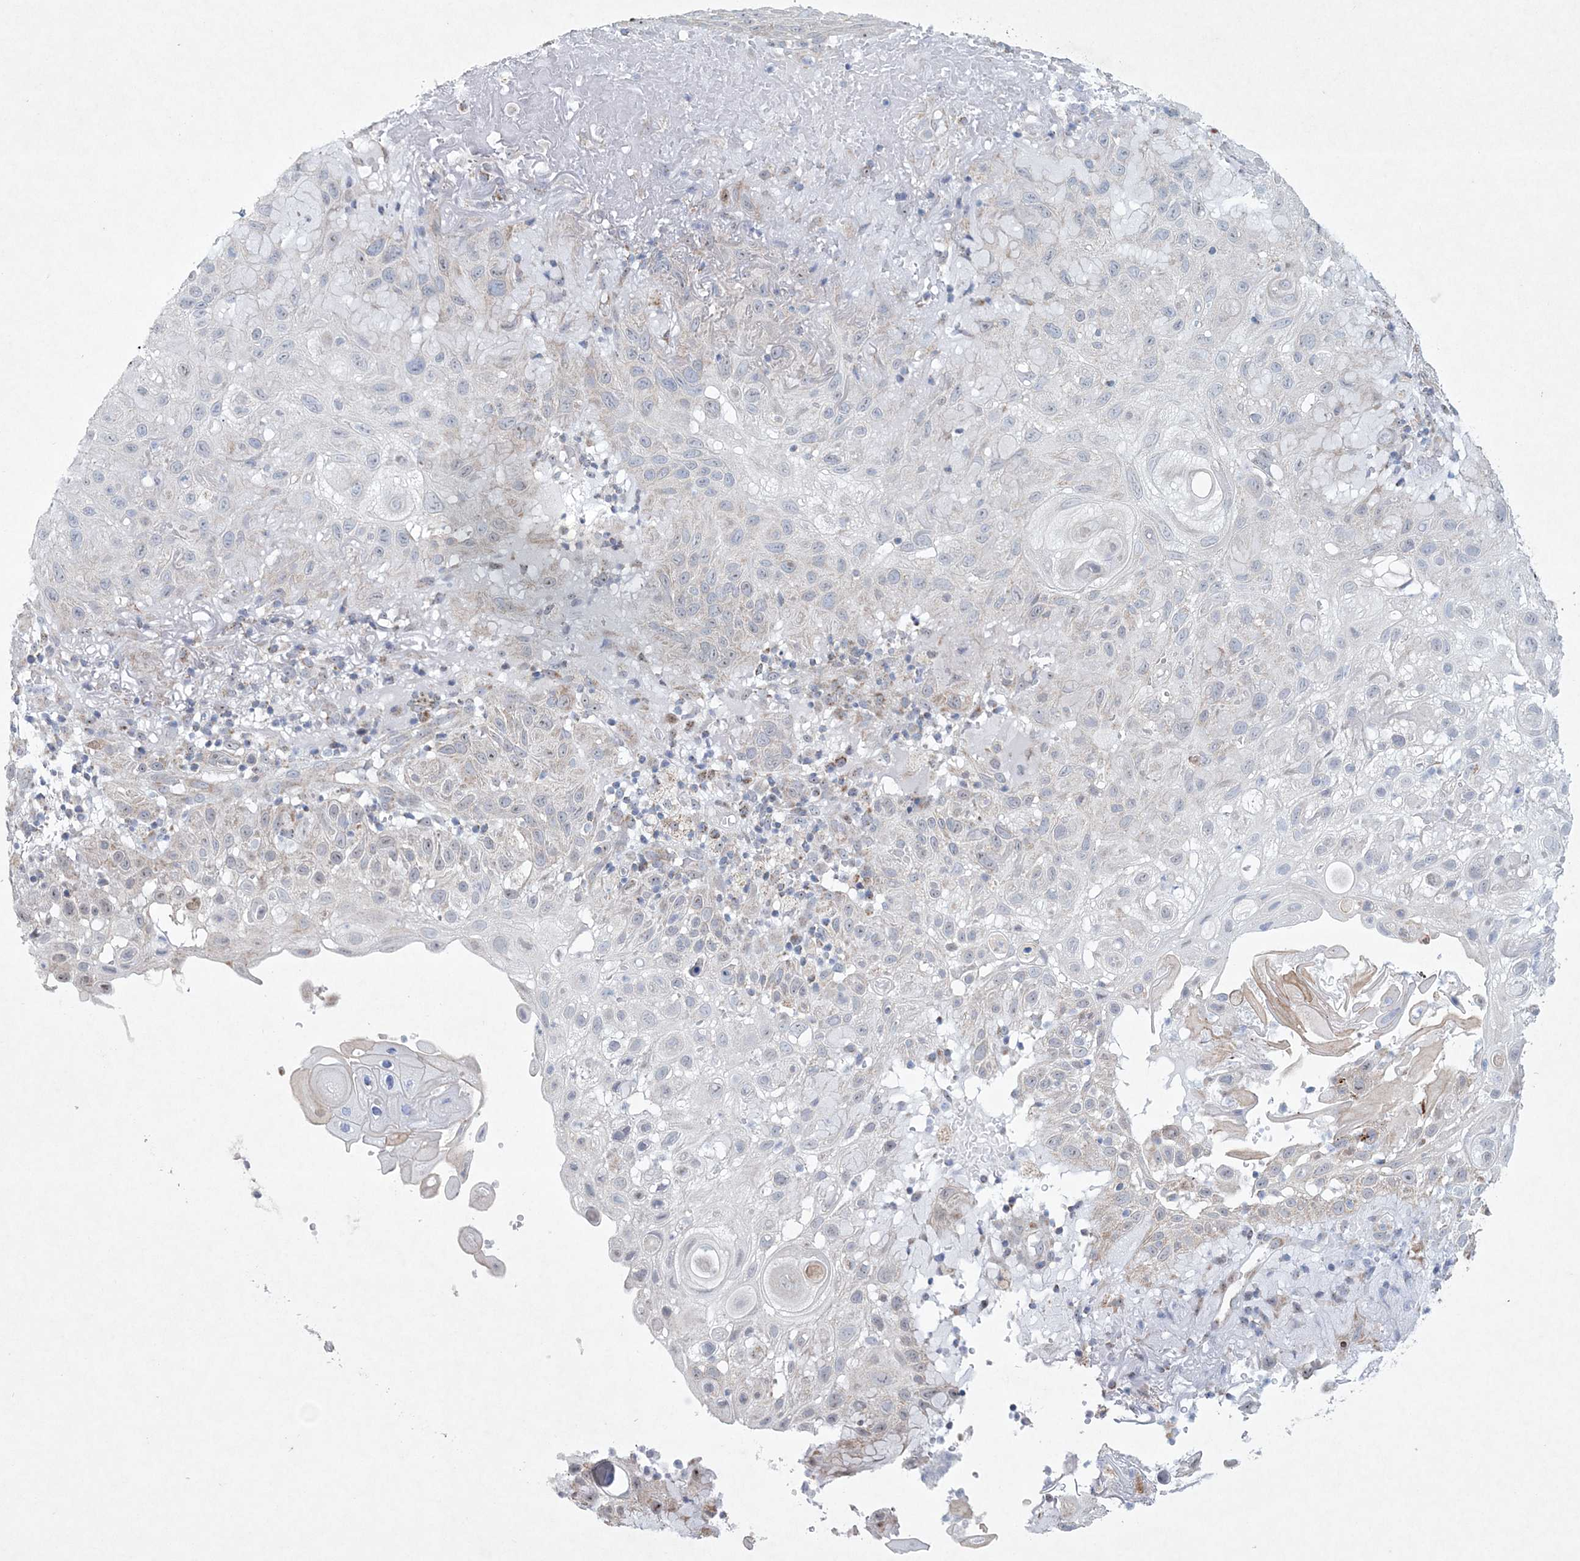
{"staining": {"intensity": "negative", "quantity": "none", "location": "none"}, "tissue": "skin cancer", "cell_type": "Tumor cells", "image_type": "cancer", "snomed": [{"axis": "morphology", "description": "Normal tissue, NOS"}, {"axis": "morphology", "description": "Squamous cell carcinoma, NOS"}, {"axis": "topography", "description": "Skin"}], "caption": "Tumor cells are negative for protein expression in human skin cancer.", "gene": "CES4A", "patient": {"sex": "female", "age": 96}}